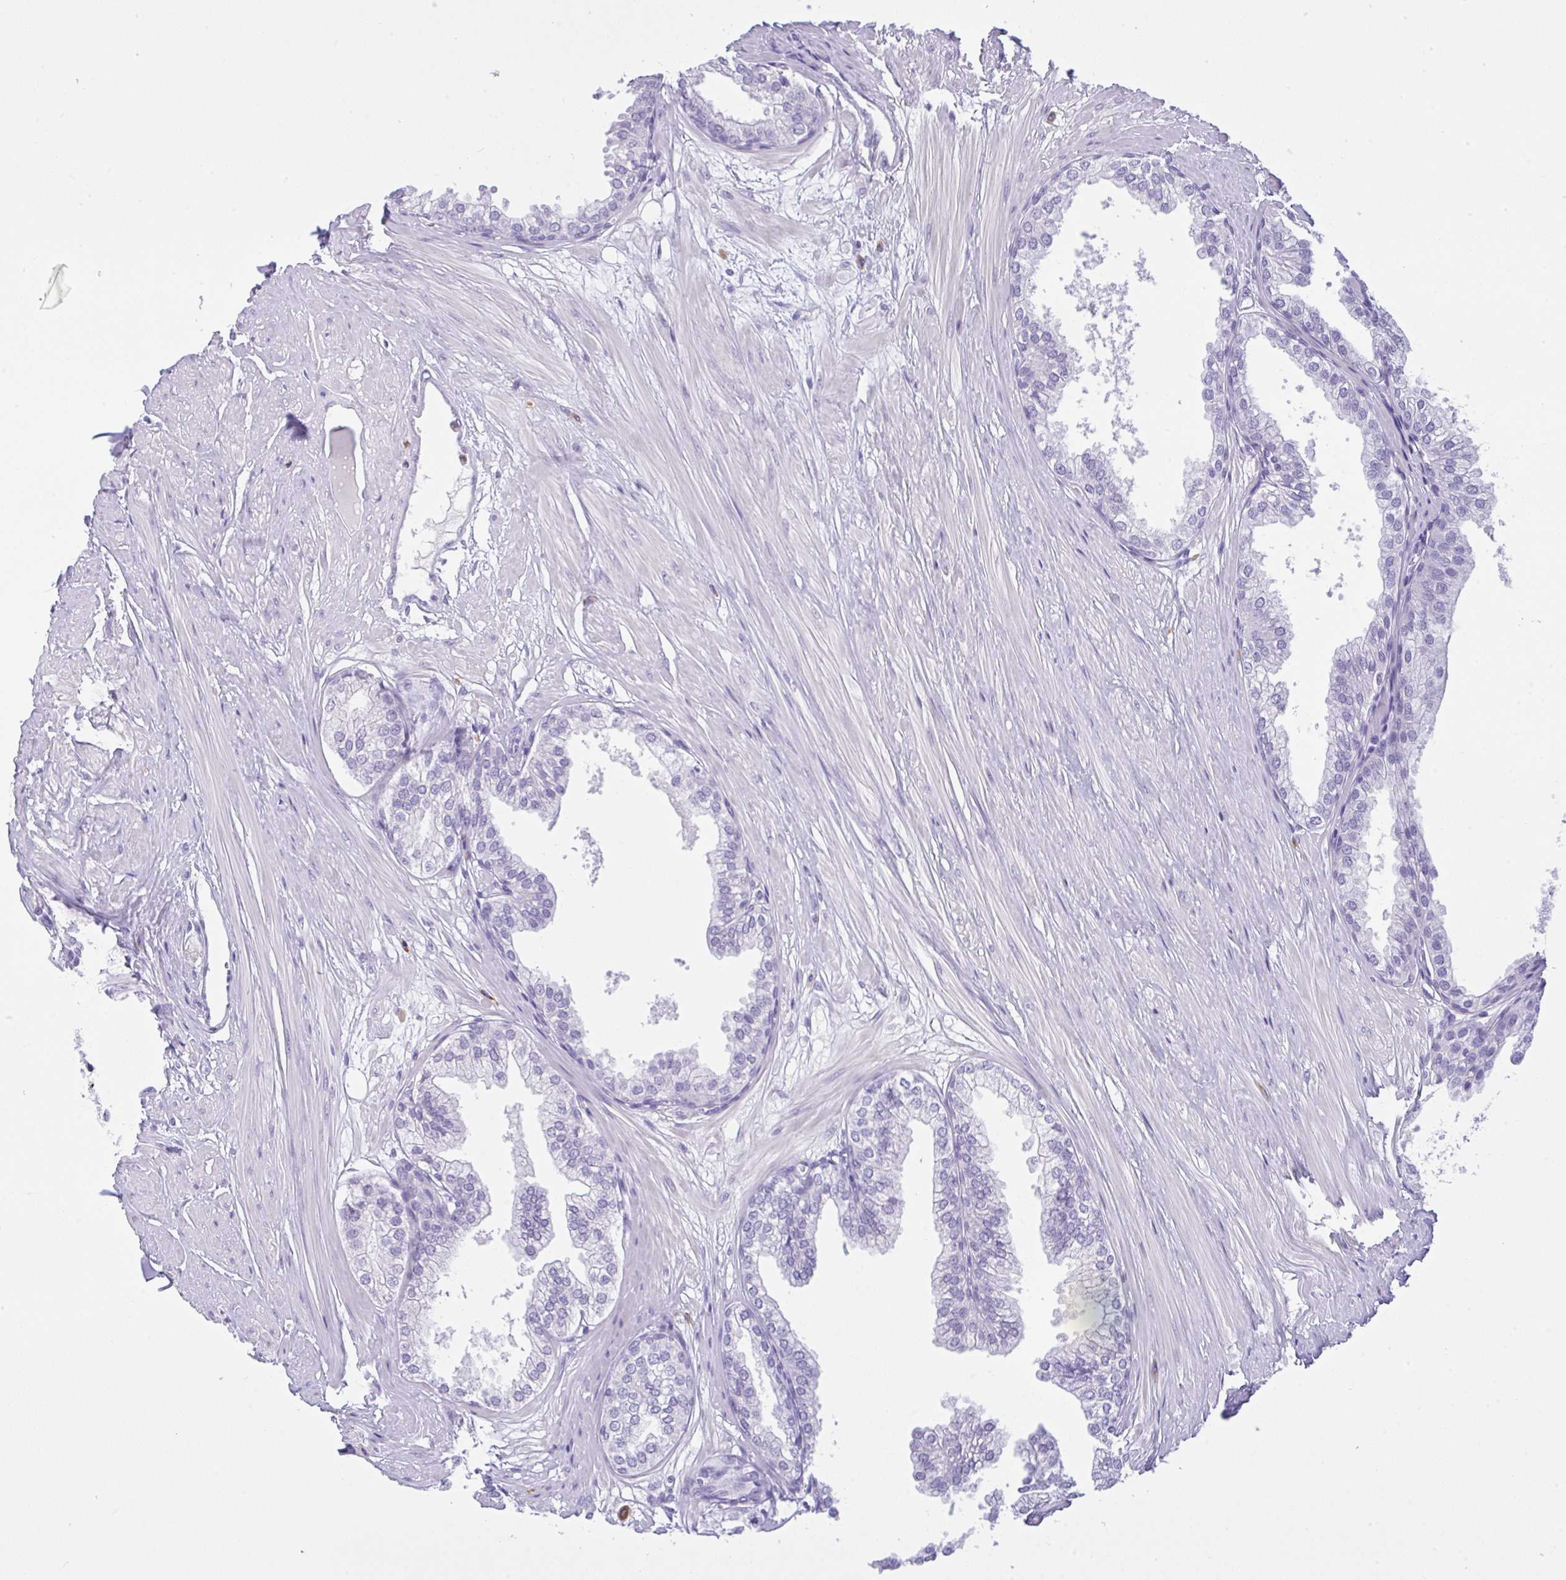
{"staining": {"intensity": "negative", "quantity": "none", "location": "none"}, "tissue": "prostate", "cell_type": "Glandular cells", "image_type": "normal", "snomed": [{"axis": "morphology", "description": "Normal tissue, NOS"}, {"axis": "topography", "description": "Prostate"}, {"axis": "topography", "description": "Peripheral nerve tissue"}], "caption": "The histopathology image displays no staining of glandular cells in unremarkable prostate.", "gene": "NCF1", "patient": {"sex": "male", "age": 55}}